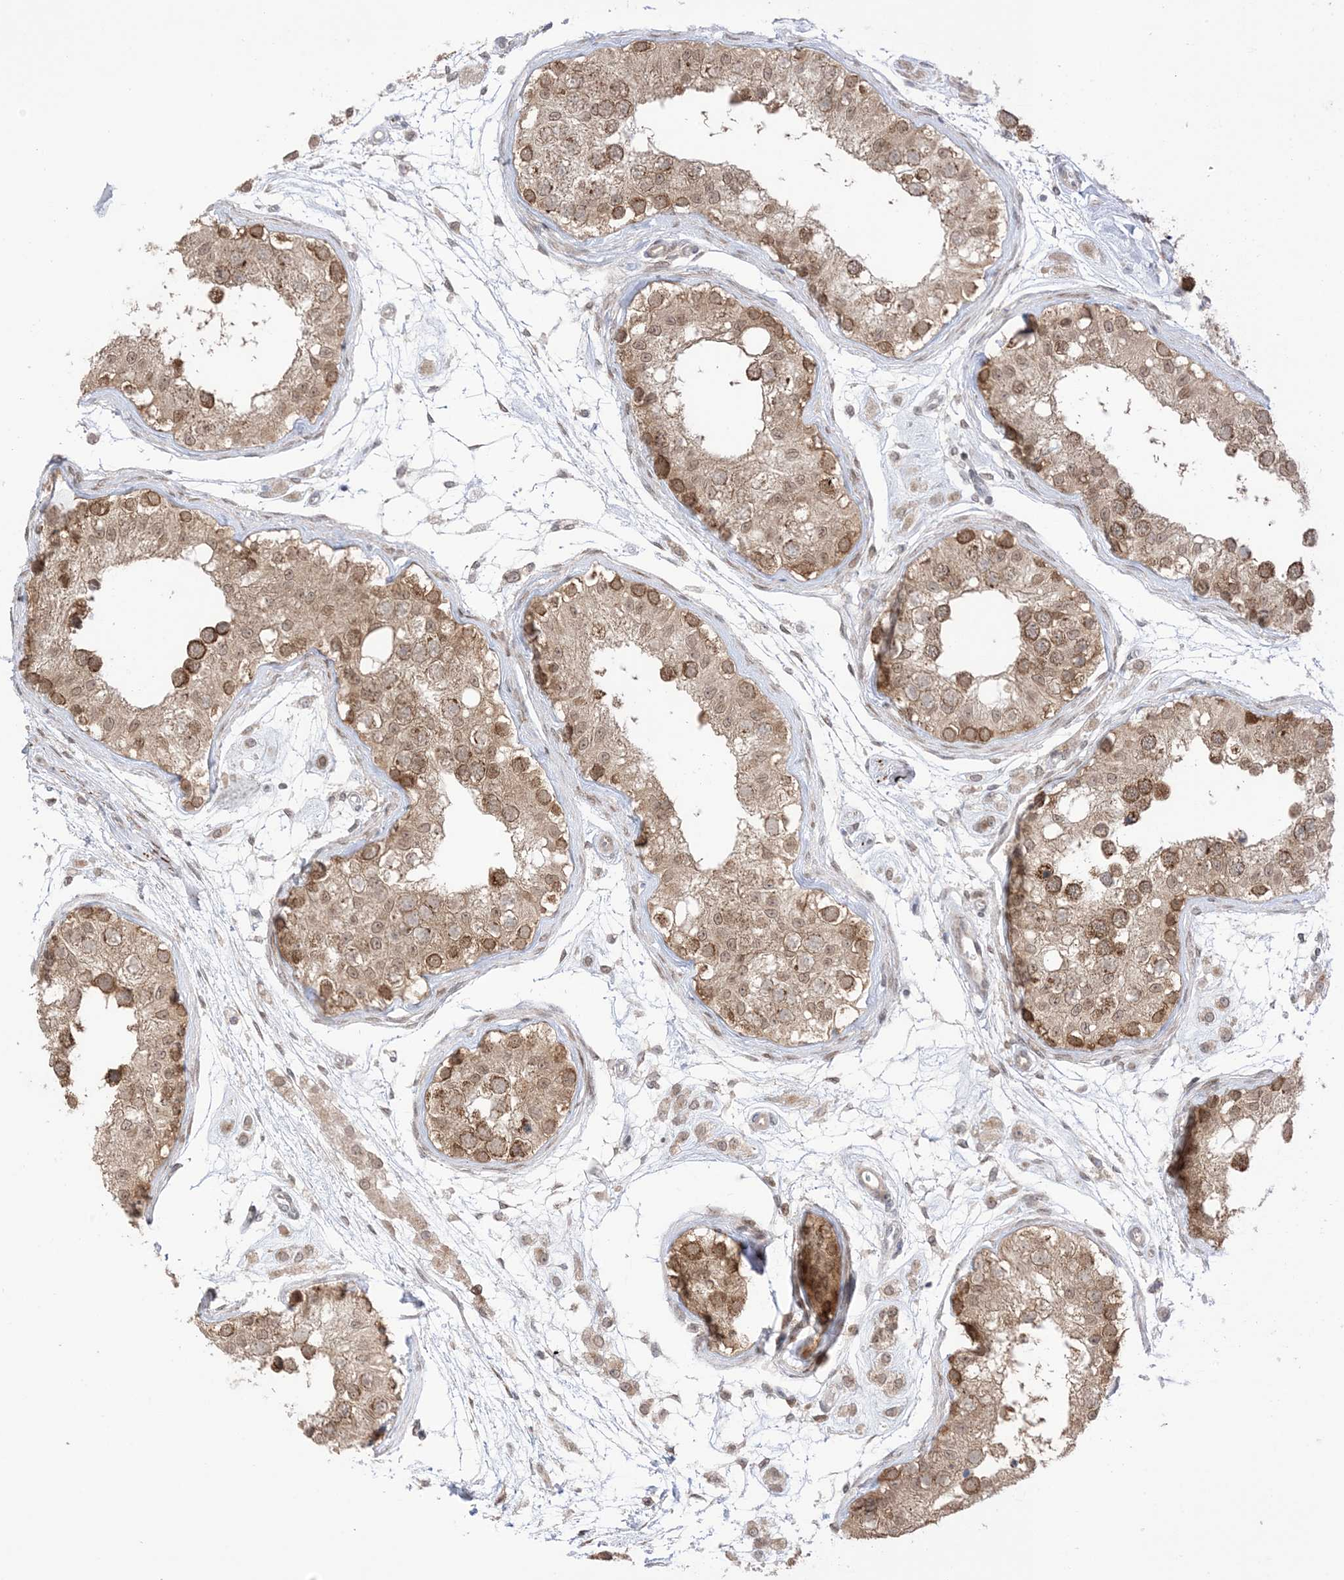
{"staining": {"intensity": "strong", "quantity": ">75%", "location": "cytoplasmic/membranous"}, "tissue": "testis", "cell_type": "Cells in seminiferous ducts", "image_type": "normal", "snomed": [{"axis": "morphology", "description": "Normal tissue, NOS"}, {"axis": "morphology", "description": "Adenocarcinoma, metastatic, NOS"}, {"axis": "topography", "description": "Testis"}], "caption": "Testis stained with a brown dye shows strong cytoplasmic/membranous positive positivity in about >75% of cells in seminiferous ducts.", "gene": "UBE2E2", "patient": {"sex": "male", "age": 26}}